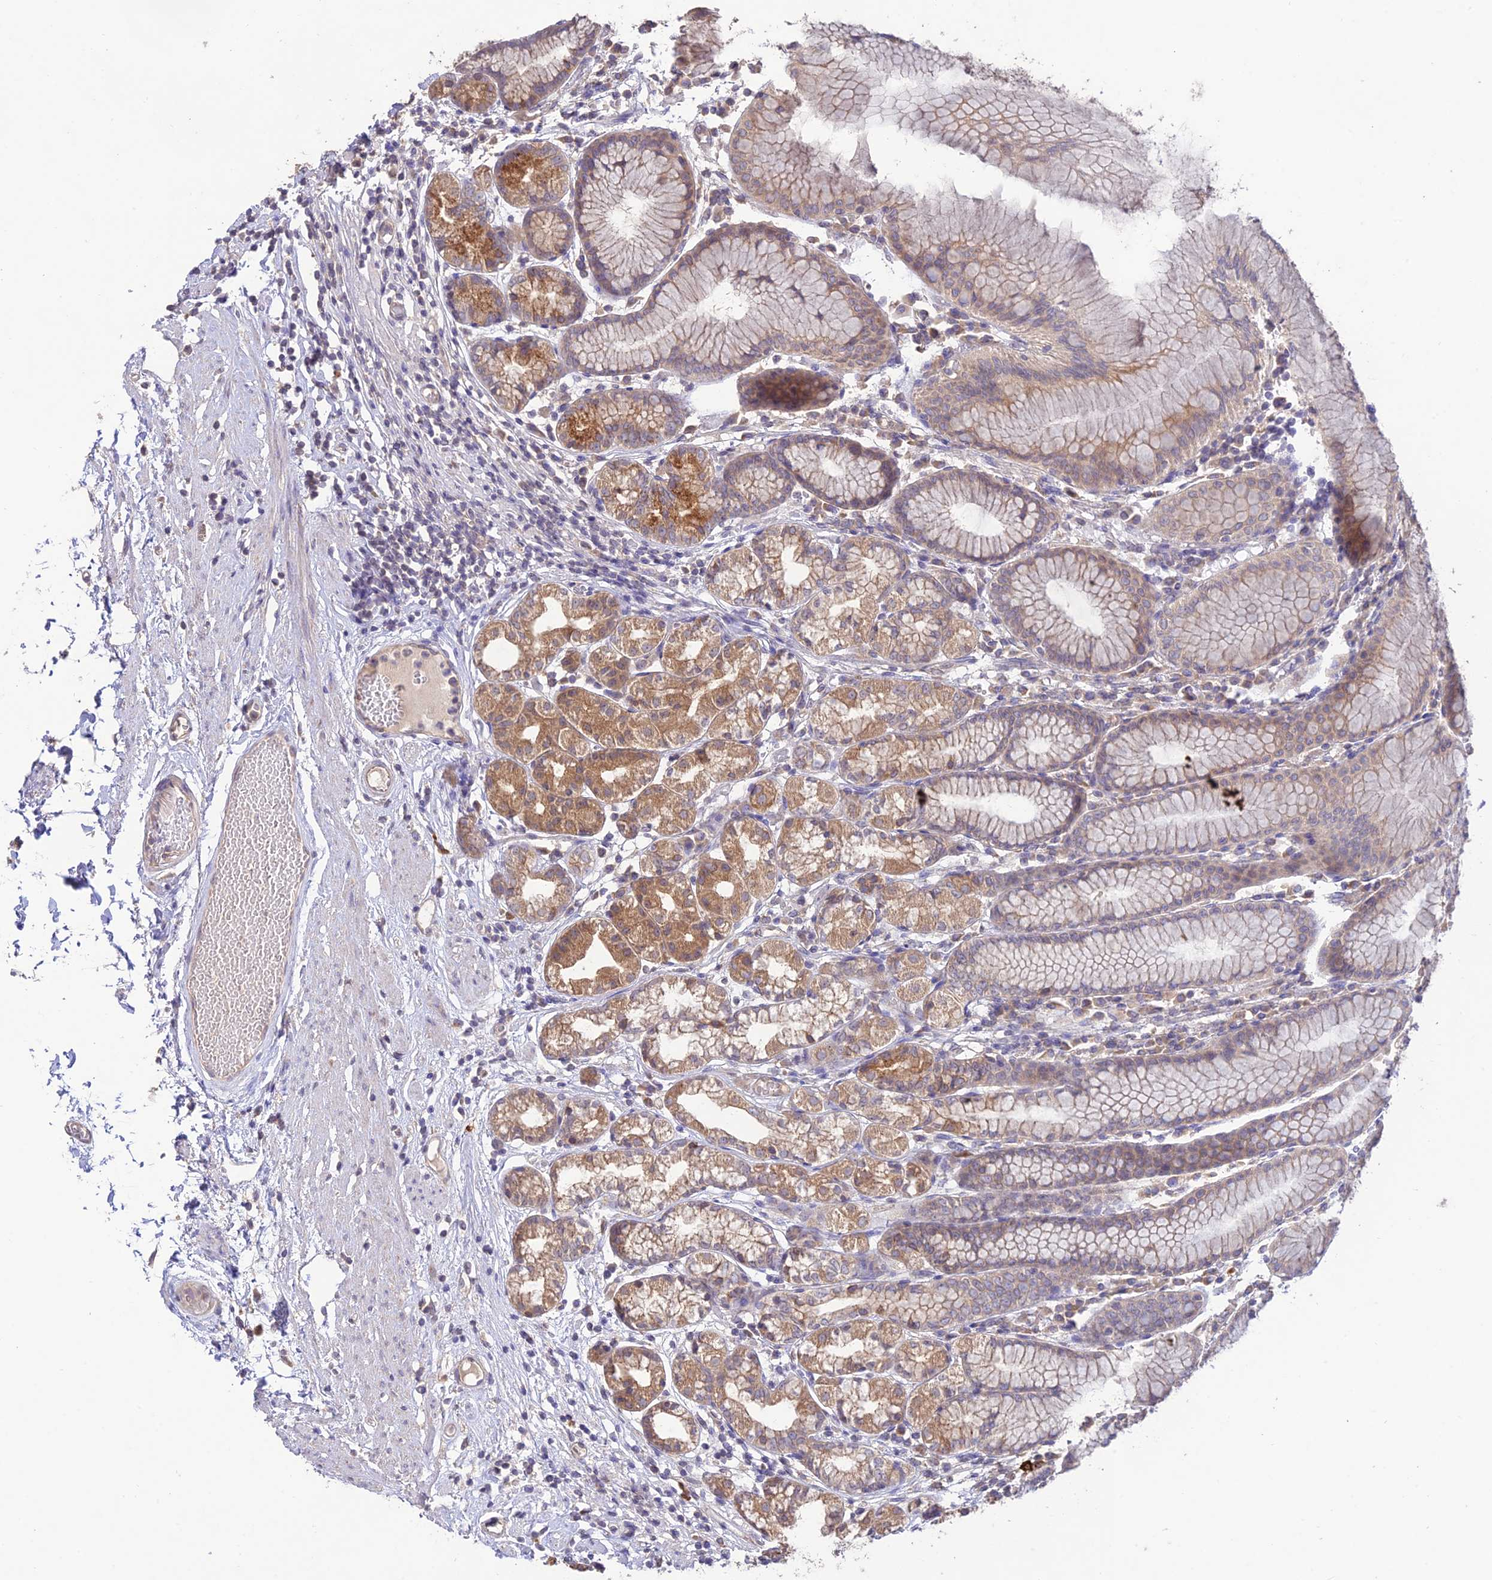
{"staining": {"intensity": "moderate", "quantity": "25%-75%", "location": "cytoplasmic/membranous"}, "tissue": "stomach", "cell_type": "Glandular cells", "image_type": "normal", "snomed": [{"axis": "morphology", "description": "Normal tissue, NOS"}, {"axis": "topography", "description": "Stomach"}], "caption": "Immunohistochemical staining of unremarkable human stomach demonstrates moderate cytoplasmic/membranous protein staining in about 25%-75% of glandular cells. (IHC, brightfield microscopy, high magnification).", "gene": "TMEM259", "patient": {"sex": "female", "age": 57}}